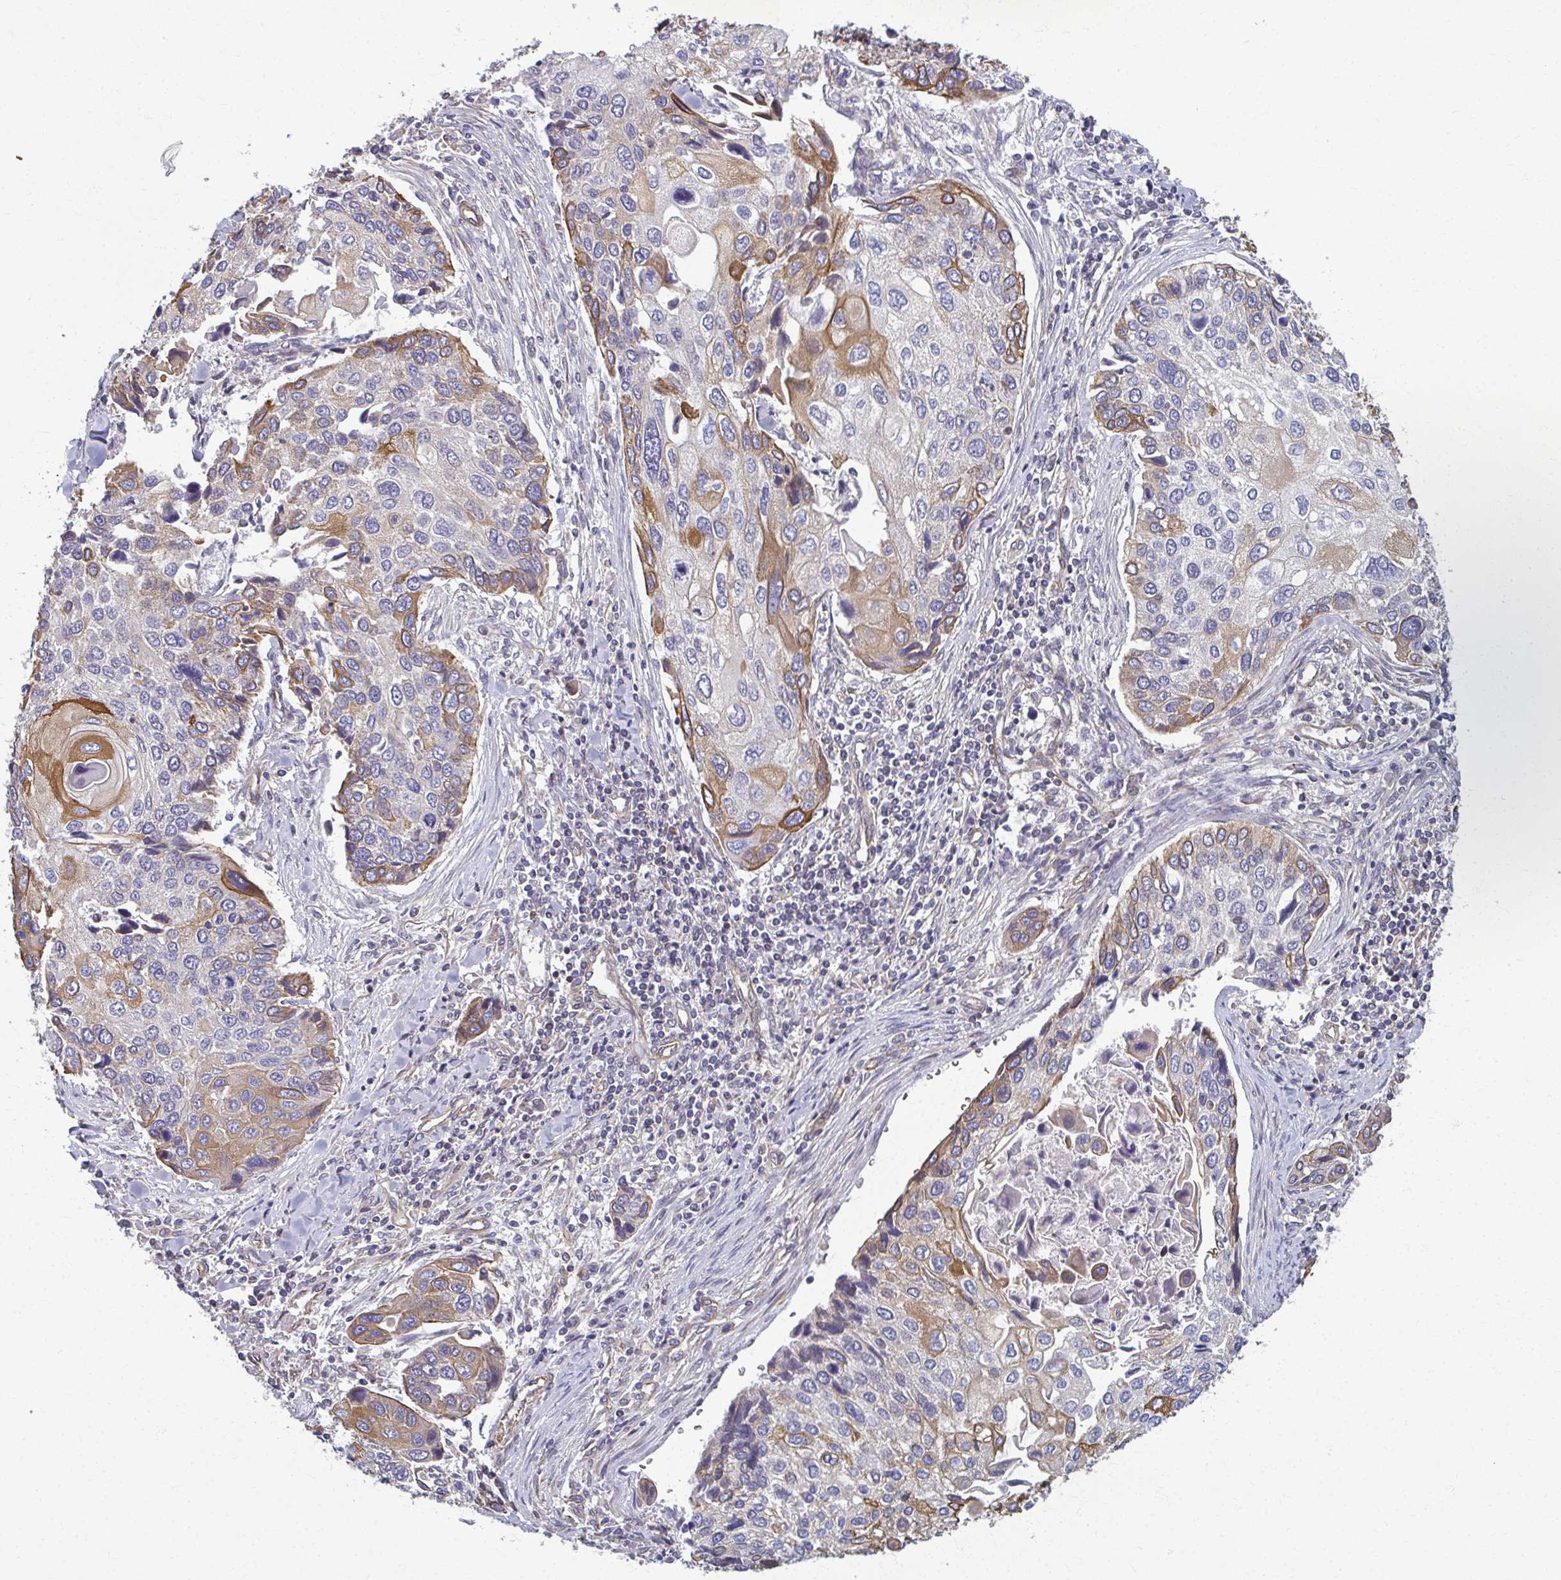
{"staining": {"intensity": "moderate", "quantity": "<25%", "location": "cytoplasmic/membranous"}, "tissue": "lung cancer", "cell_type": "Tumor cells", "image_type": "cancer", "snomed": [{"axis": "morphology", "description": "Squamous cell carcinoma, NOS"}, {"axis": "morphology", "description": "Squamous cell carcinoma, metastatic, NOS"}, {"axis": "topography", "description": "Lung"}], "caption": "Squamous cell carcinoma (lung) stained for a protein (brown) displays moderate cytoplasmic/membranous positive positivity in approximately <25% of tumor cells.", "gene": "EID2B", "patient": {"sex": "male", "age": 63}}